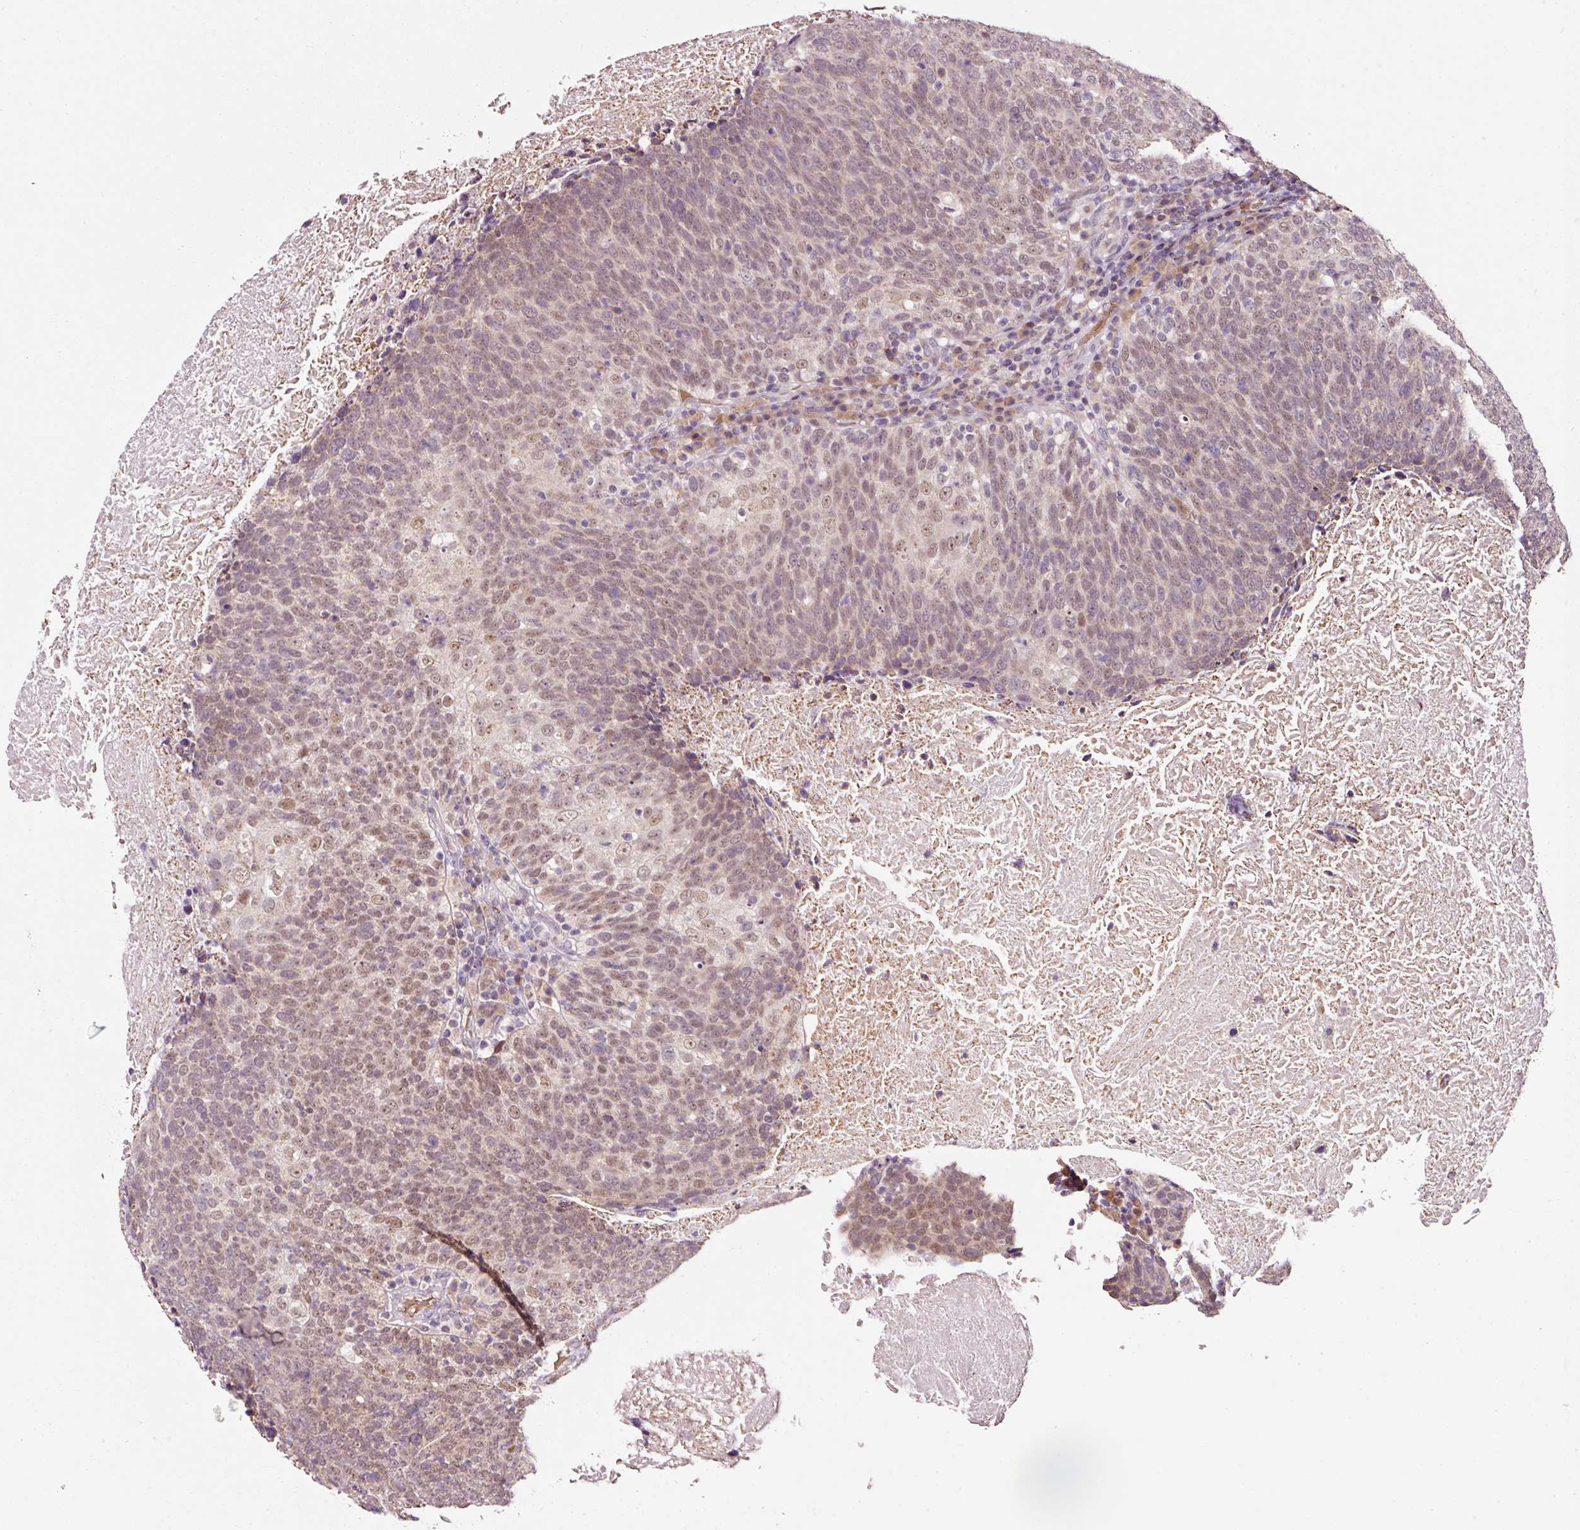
{"staining": {"intensity": "weak", "quantity": ">75%", "location": "nuclear"}, "tissue": "head and neck cancer", "cell_type": "Tumor cells", "image_type": "cancer", "snomed": [{"axis": "morphology", "description": "Squamous cell carcinoma, NOS"}, {"axis": "morphology", "description": "Squamous cell carcinoma, metastatic, NOS"}, {"axis": "topography", "description": "Lymph node"}, {"axis": "topography", "description": "Head-Neck"}], "caption": "A brown stain highlights weak nuclear staining of a protein in squamous cell carcinoma (head and neck) tumor cells.", "gene": "ZNF460", "patient": {"sex": "male", "age": 62}}